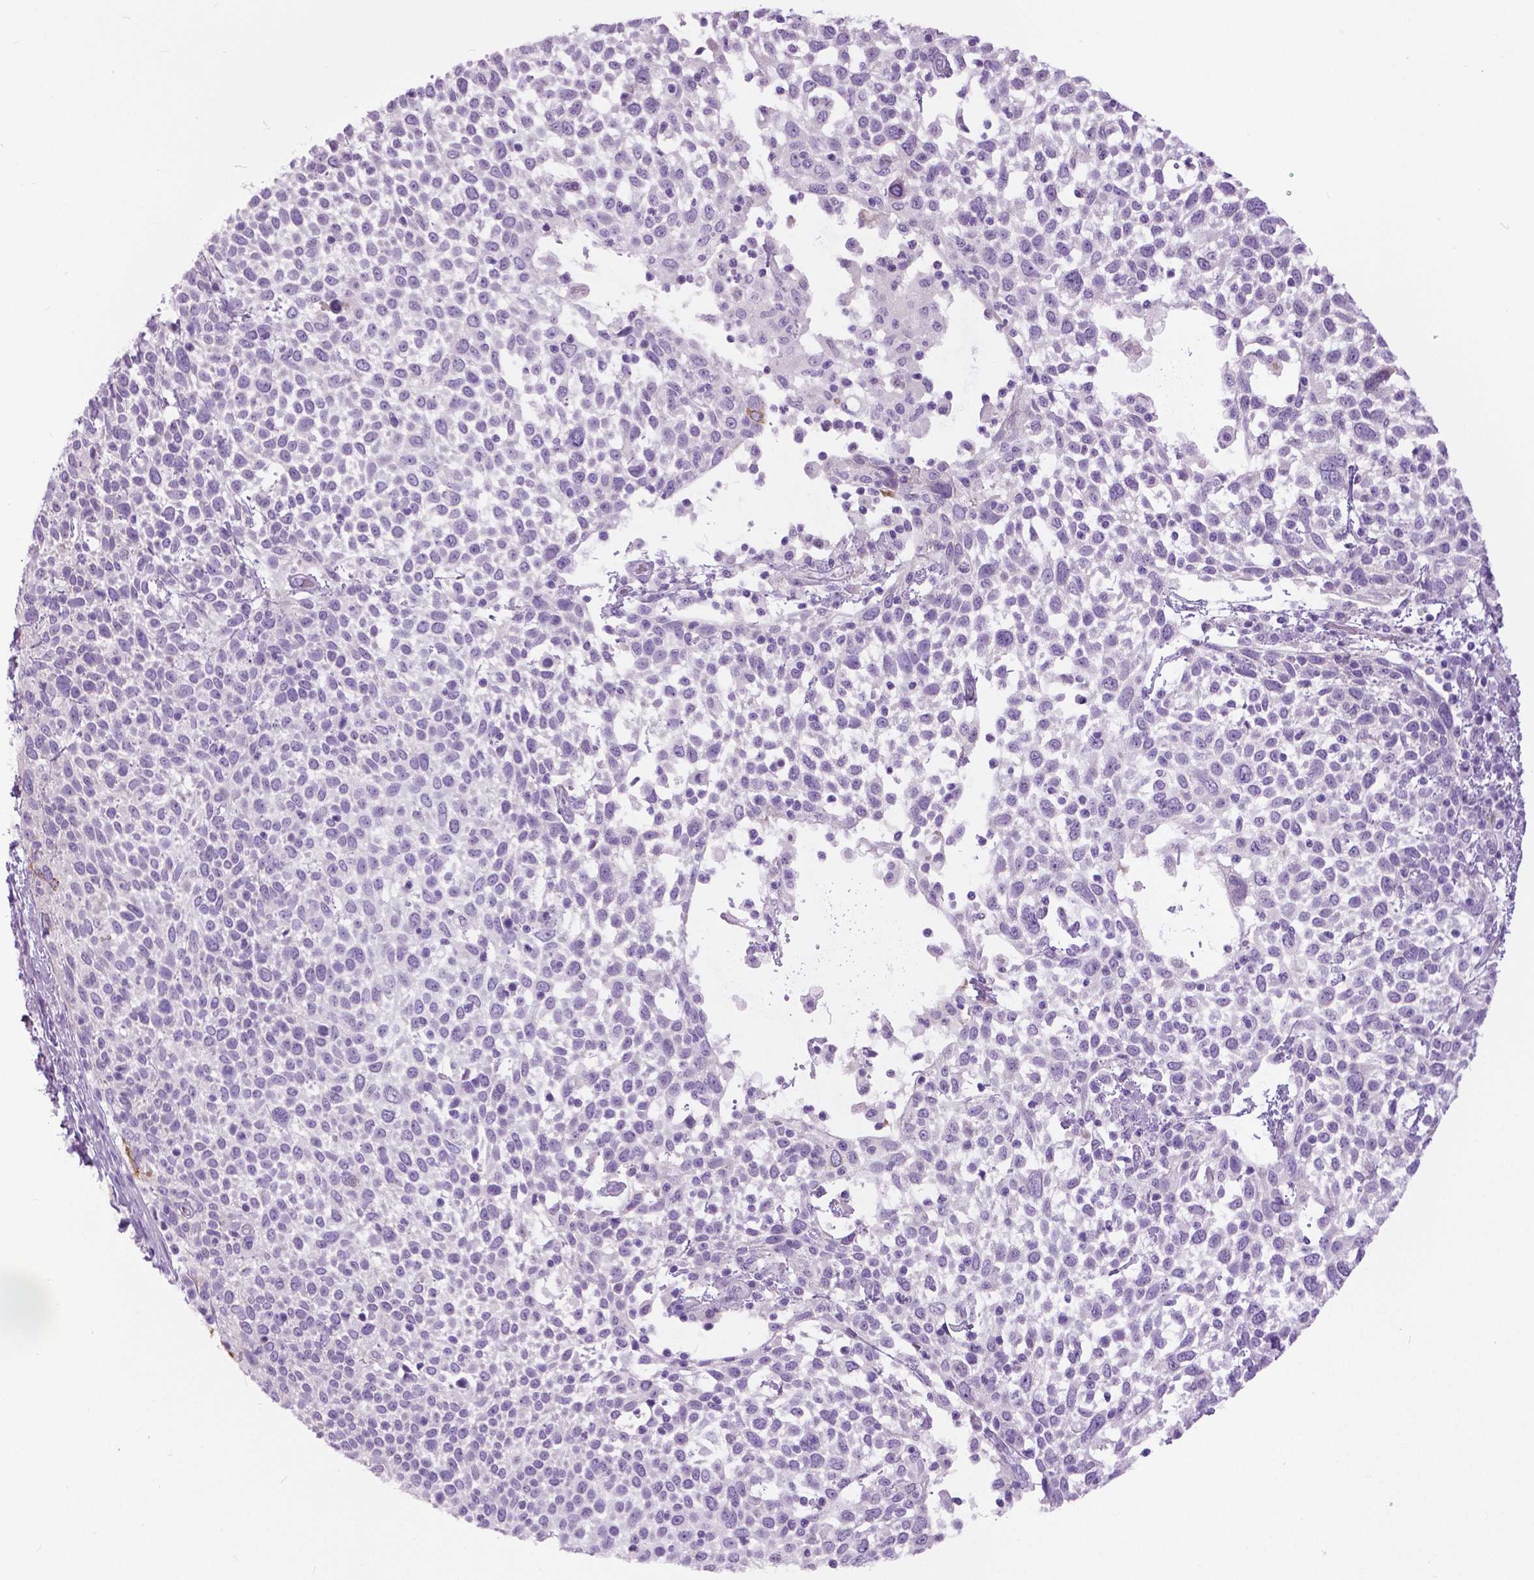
{"staining": {"intensity": "negative", "quantity": "none", "location": "none"}, "tissue": "cervical cancer", "cell_type": "Tumor cells", "image_type": "cancer", "snomed": [{"axis": "morphology", "description": "Squamous cell carcinoma, NOS"}, {"axis": "topography", "description": "Cervix"}], "caption": "Immunohistochemistry (IHC) micrograph of neoplastic tissue: human squamous cell carcinoma (cervical) stained with DAB displays no significant protein expression in tumor cells.", "gene": "TP53TG5", "patient": {"sex": "female", "age": 61}}